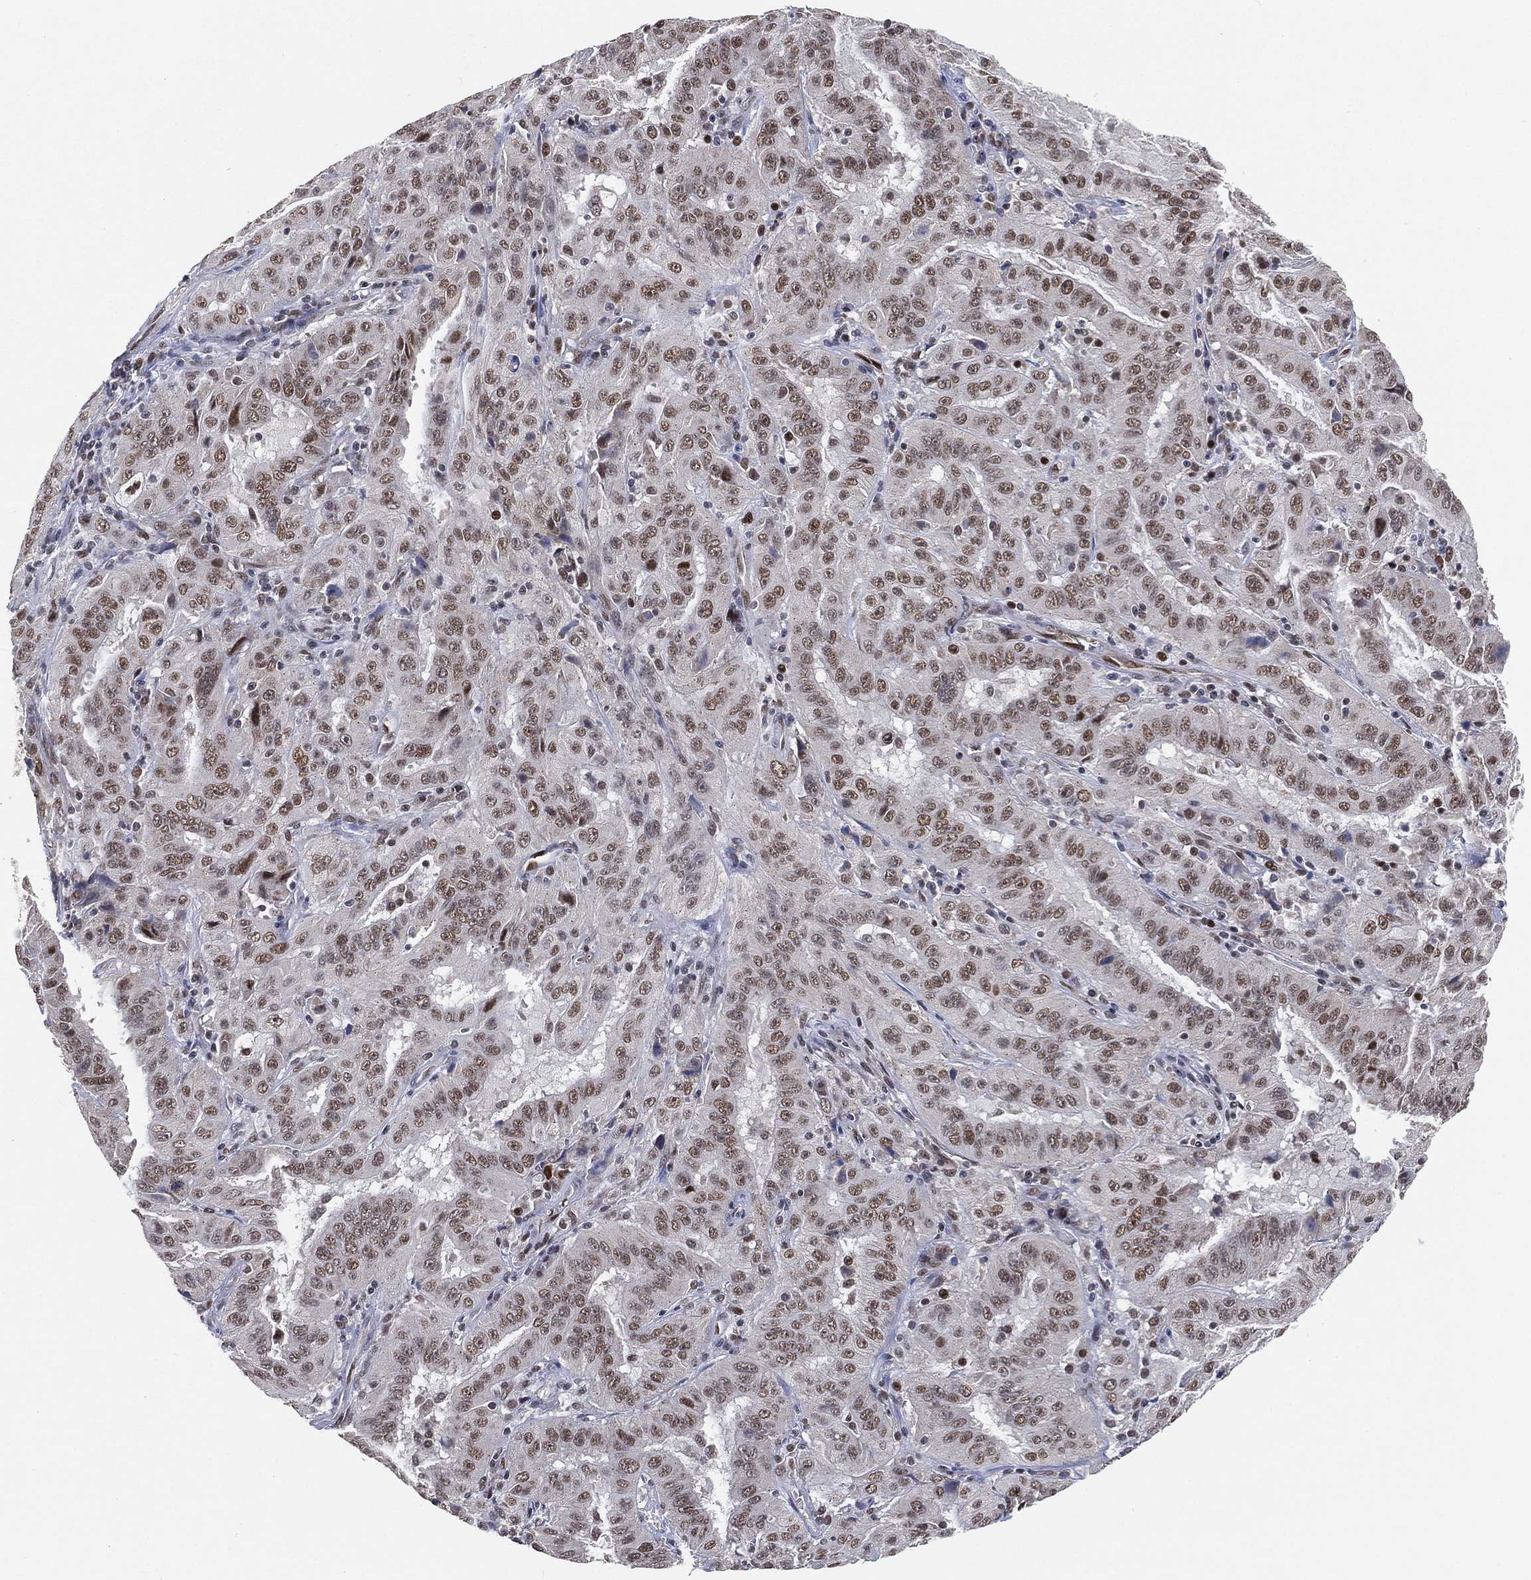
{"staining": {"intensity": "moderate", "quantity": ">75%", "location": "nuclear"}, "tissue": "pancreatic cancer", "cell_type": "Tumor cells", "image_type": "cancer", "snomed": [{"axis": "morphology", "description": "Adenocarcinoma, NOS"}, {"axis": "topography", "description": "Pancreas"}], "caption": "Immunohistochemical staining of pancreatic cancer displays moderate nuclear protein staining in approximately >75% of tumor cells. (Stains: DAB (3,3'-diaminobenzidine) in brown, nuclei in blue, Microscopy: brightfield microscopy at high magnification).", "gene": "YLPM1", "patient": {"sex": "male", "age": 63}}